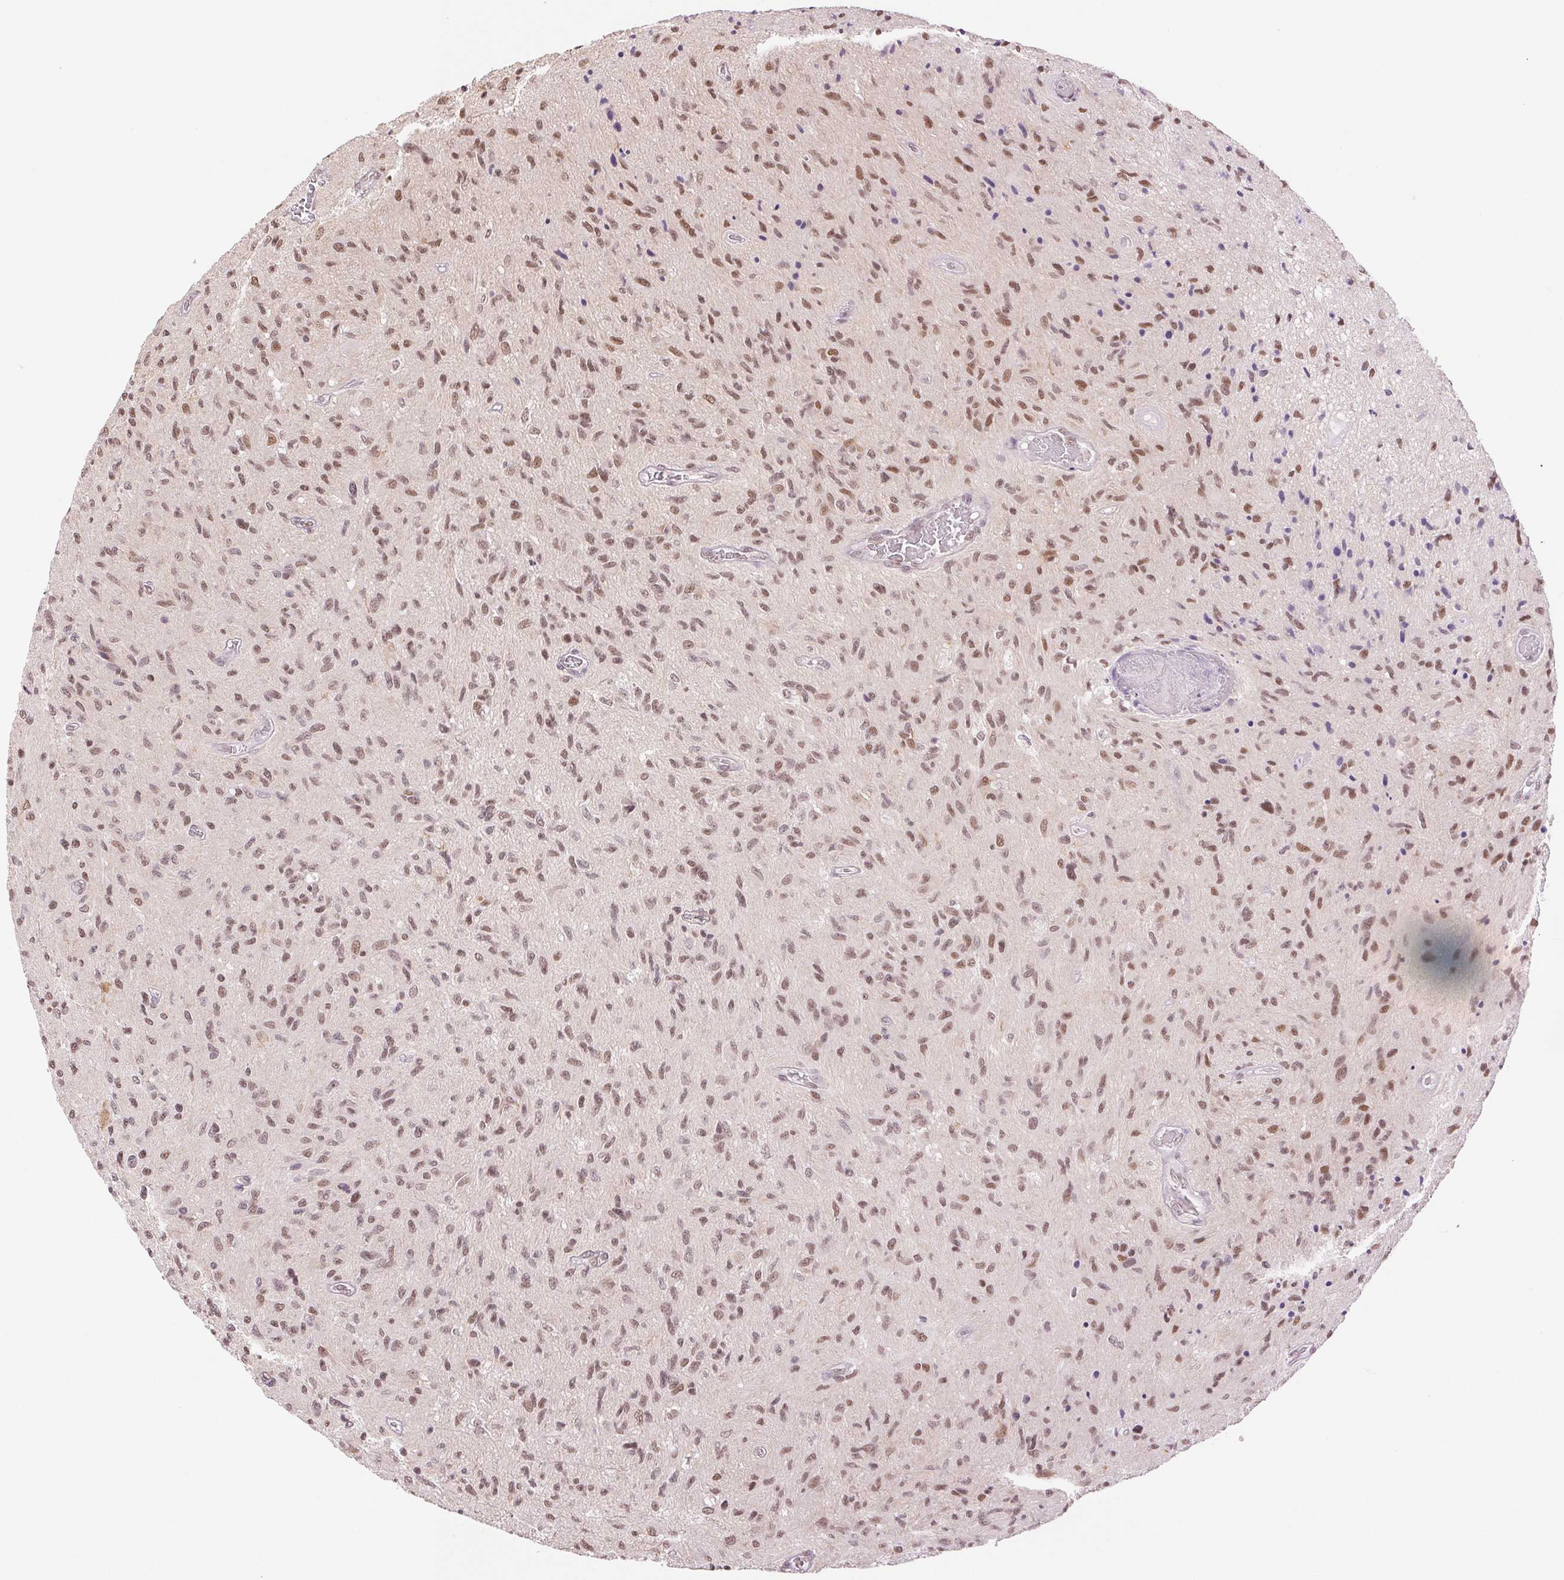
{"staining": {"intensity": "moderate", "quantity": "25%-75%", "location": "nuclear"}, "tissue": "glioma", "cell_type": "Tumor cells", "image_type": "cancer", "snomed": [{"axis": "morphology", "description": "Glioma, malignant, High grade"}, {"axis": "topography", "description": "Brain"}], "caption": "Immunohistochemical staining of human glioma displays moderate nuclear protein expression in approximately 25%-75% of tumor cells.", "gene": "RPRD1B", "patient": {"sex": "male", "age": 54}}